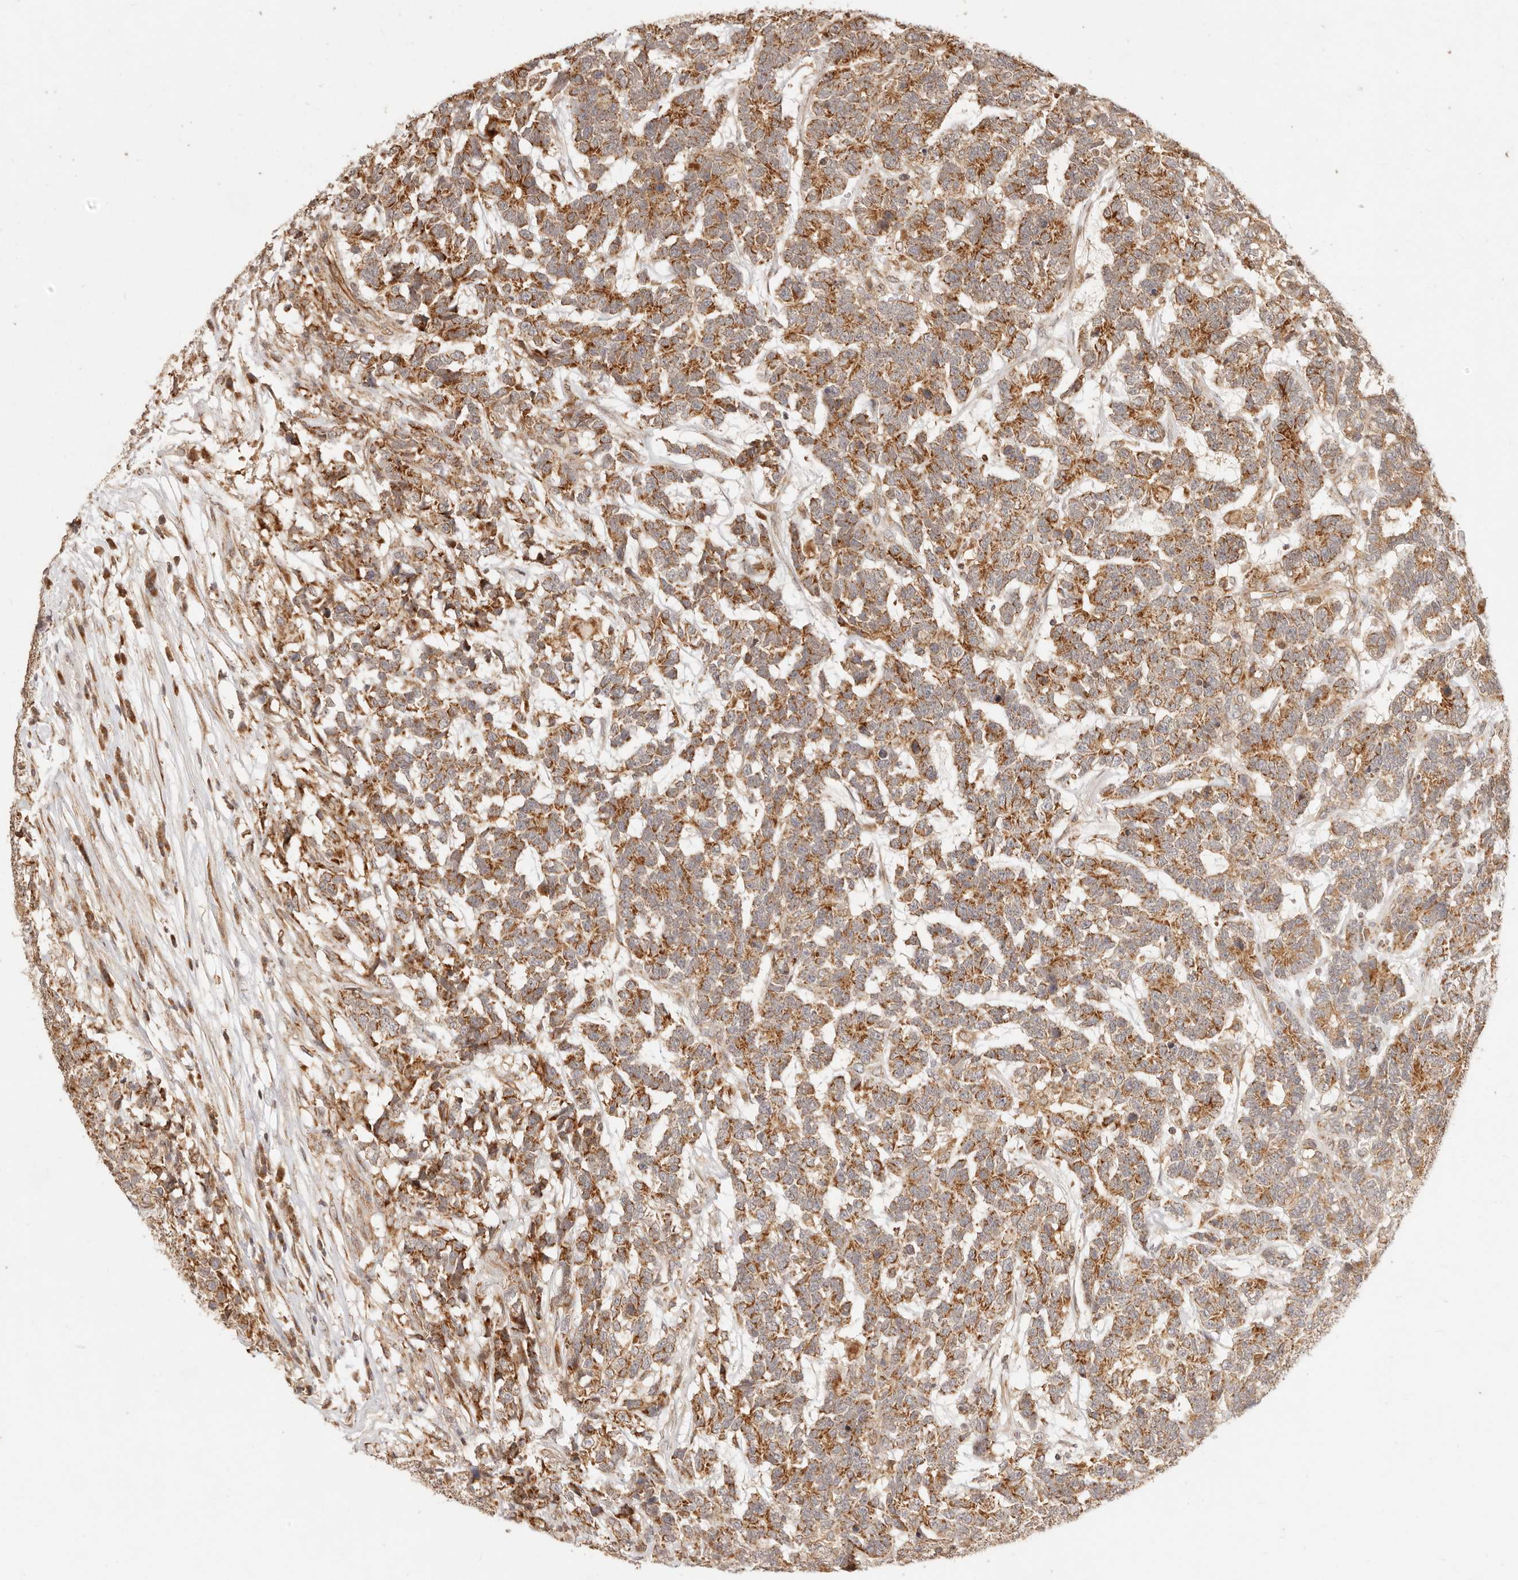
{"staining": {"intensity": "moderate", "quantity": ">75%", "location": "cytoplasmic/membranous"}, "tissue": "testis cancer", "cell_type": "Tumor cells", "image_type": "cancer", "snomed": [{"axis": "morphology", "description": "Carcinoma, Embryonal, NOS"}, {"axis": "topography", "description": "Testis"}], "caption": "High-magnification brightfield microscopy of embryonal carcinoma (testis) stained with DAB (3,3'-diaminobenzidine) (brown) and counterstained with hematoxylin (blue). tumor cells exhibit moderate cytoplasmic/membranous expression is identified in about>75% of cells.", "gene": "TIMM17A", "patient": {"sex": "male", "age": 26}}